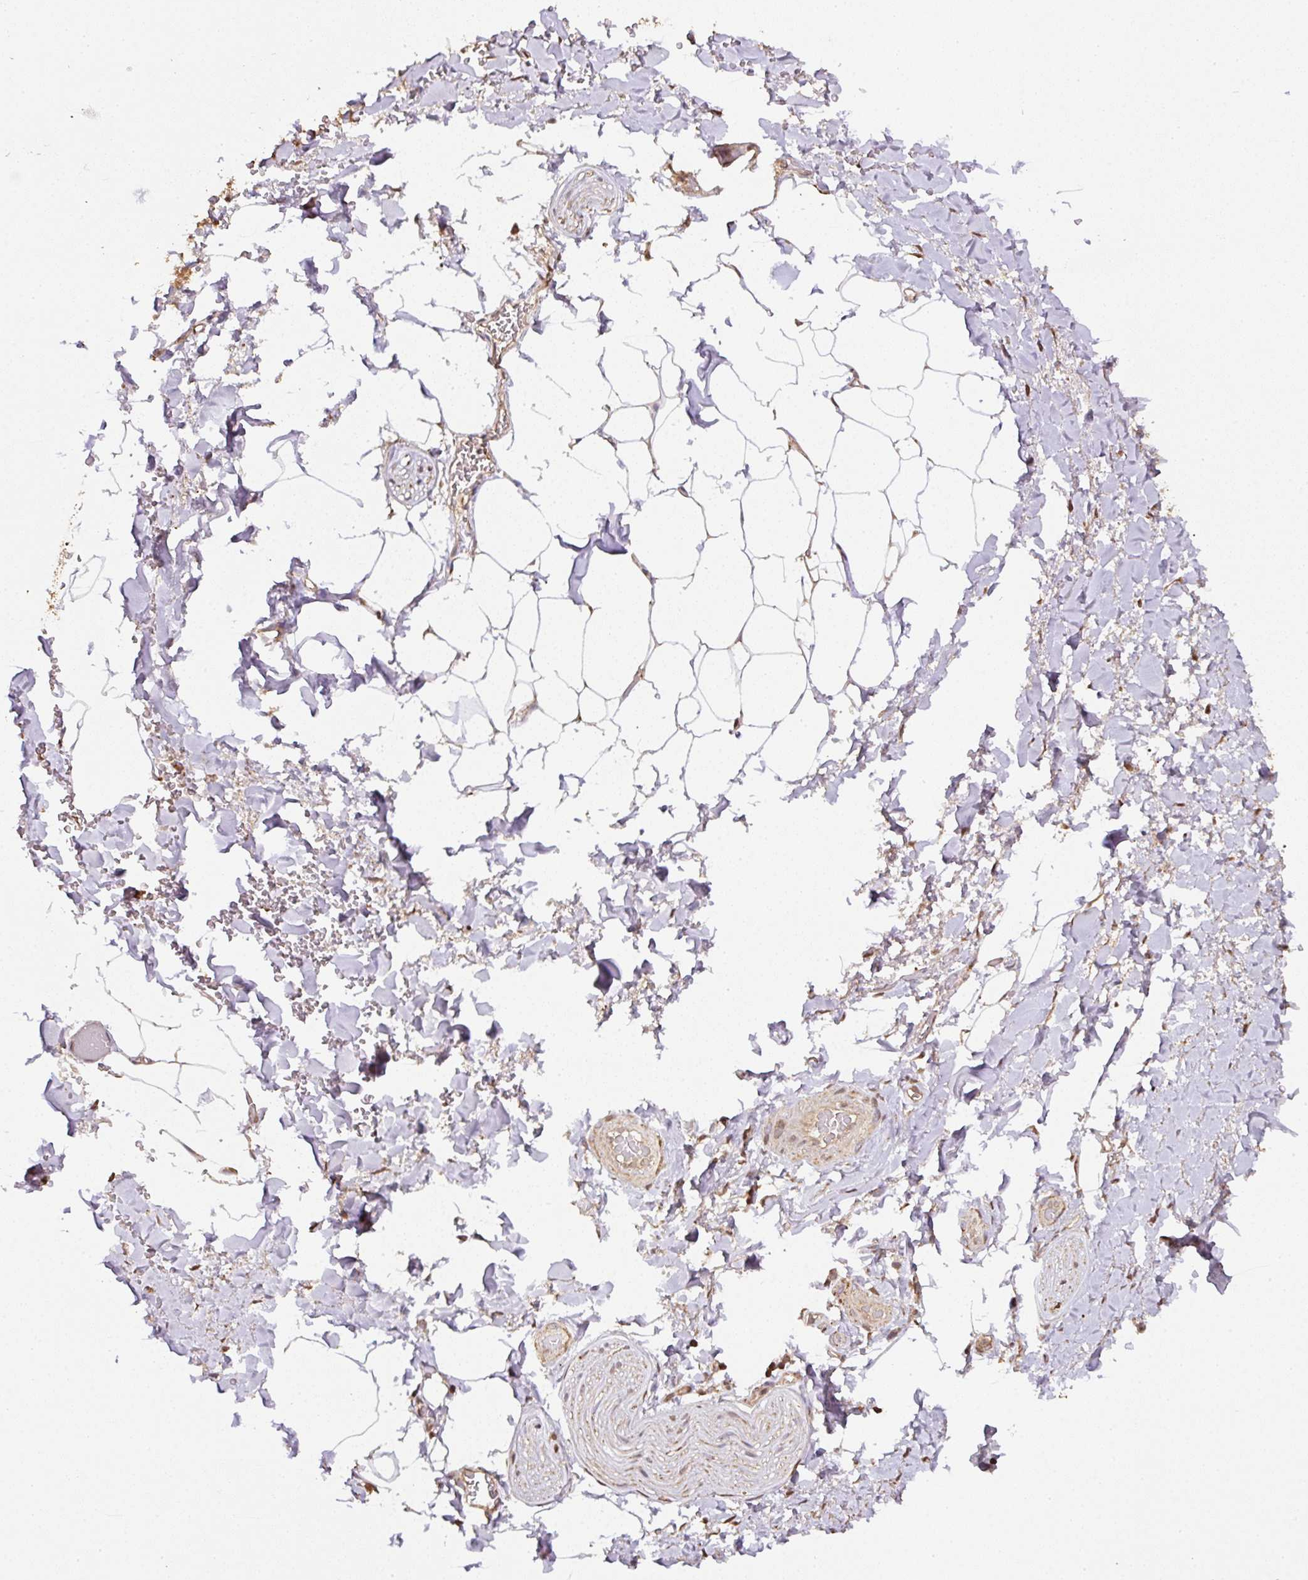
{"staining": {"intensity": "weak", "quantity": "25%-75%", "location": "cytoplasmic/membranous"}, "tissue": "adipose tissue", "cell_type": "Adipocytes", "image_type": "normal", "snomed": [{"axis": "morphology", "description": "Normal tissue, NOS"}, {"axis": "topography", "description": "Vagina"}, {"axis": "topography", "description": "Peripheral nerve tissue"}], "caption": "The photomicrograph reveals a brown stain indicating the presence of a protein in the cytoplasmic/membranous of adipocytes in adipose tissue.", "gene": "TMEM170B", "patient": {"sex": "female", "age": 71}}